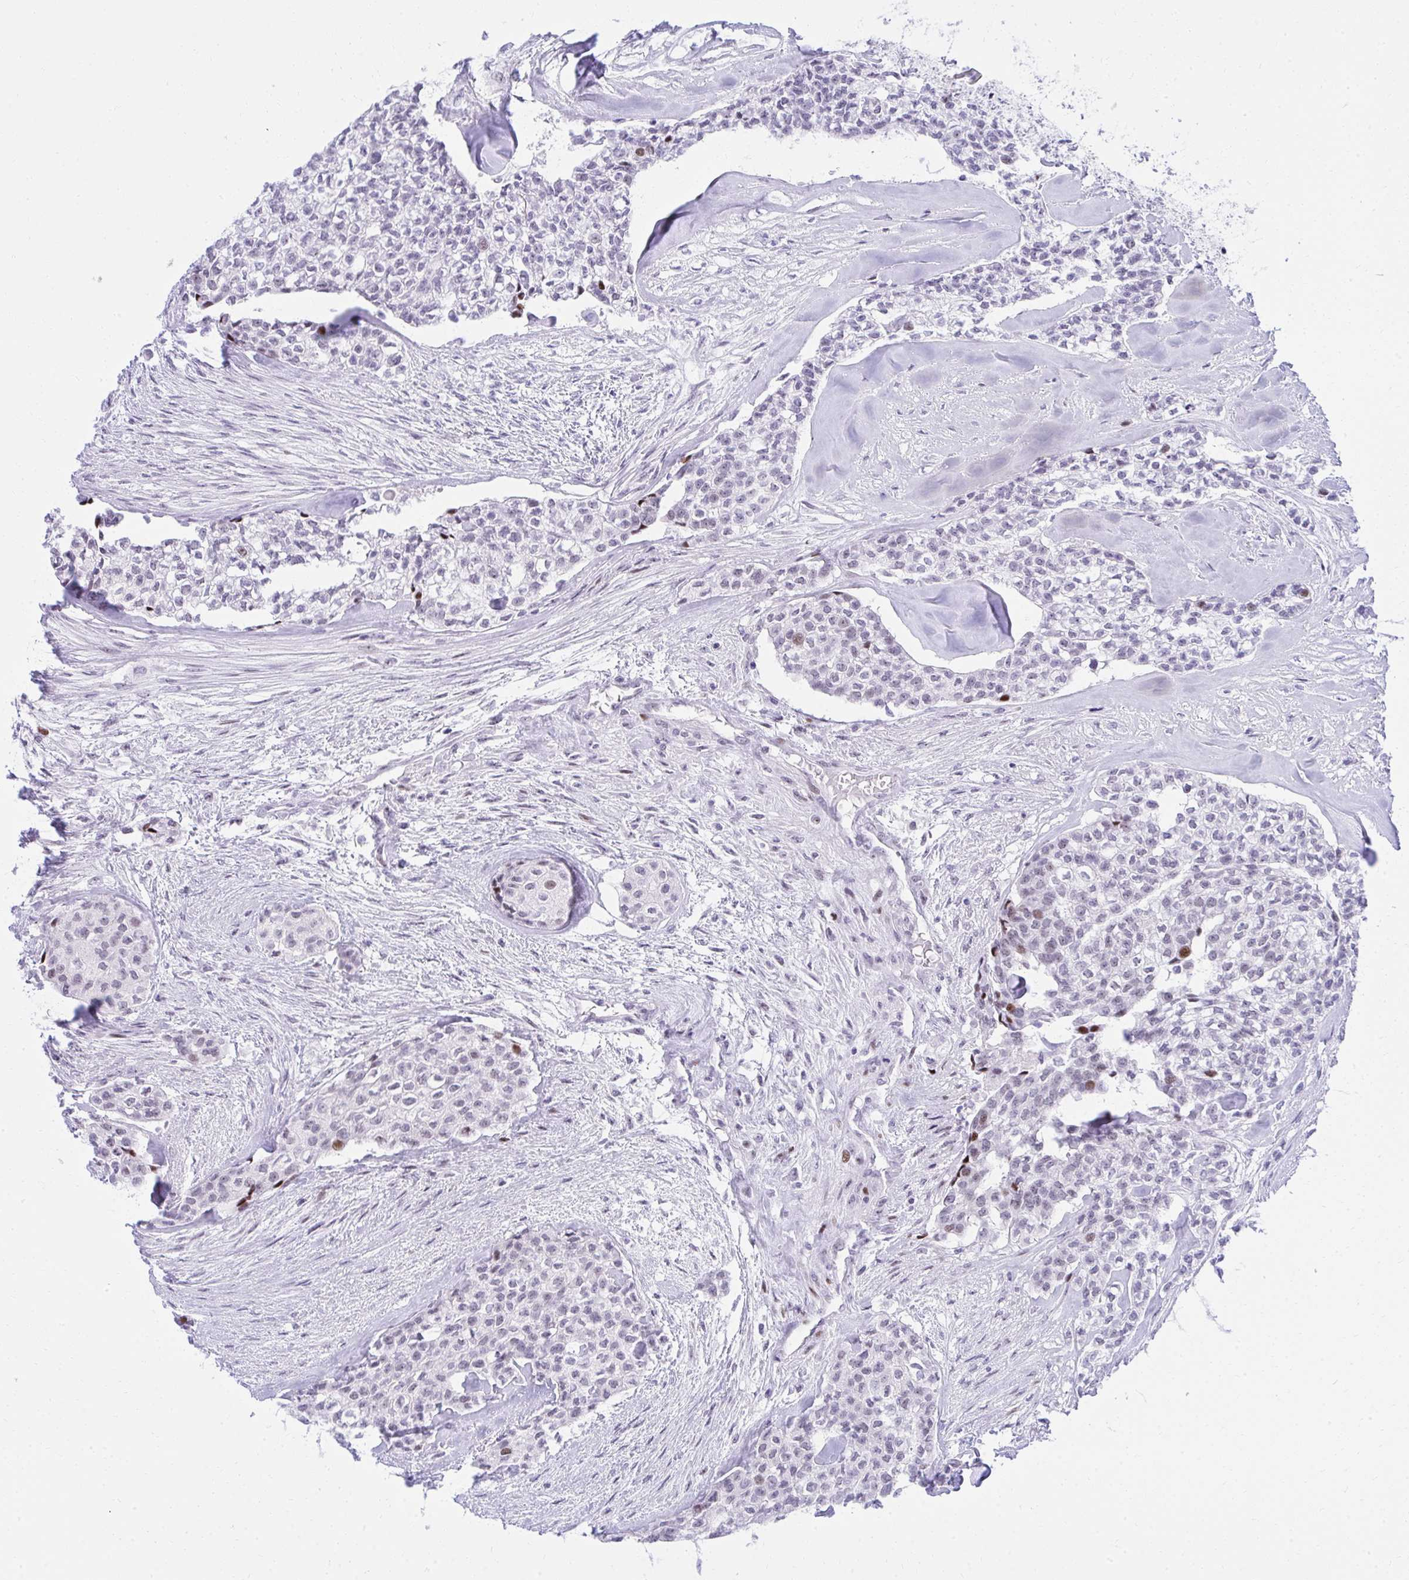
{"staining": {"intensity": "moderate", "quantity": "<25%", "location": "nuclear"}, "tissue": "head and neck cancer", "cell_type": "Tumor cells", "image_type": "cancer", "snomed": [{"axis": "morphology", "description": "Adenocarcinoma, NOS"}, {"axis": "topography", "description": "Head-Neck"}], "caption": "Tumor cells demonstrate low levels of moderate nuclear staining in about <25% of cells in human head and neck cancer.", "gene": "GLDN", "patient": {"sex": "male", "age": 81}}